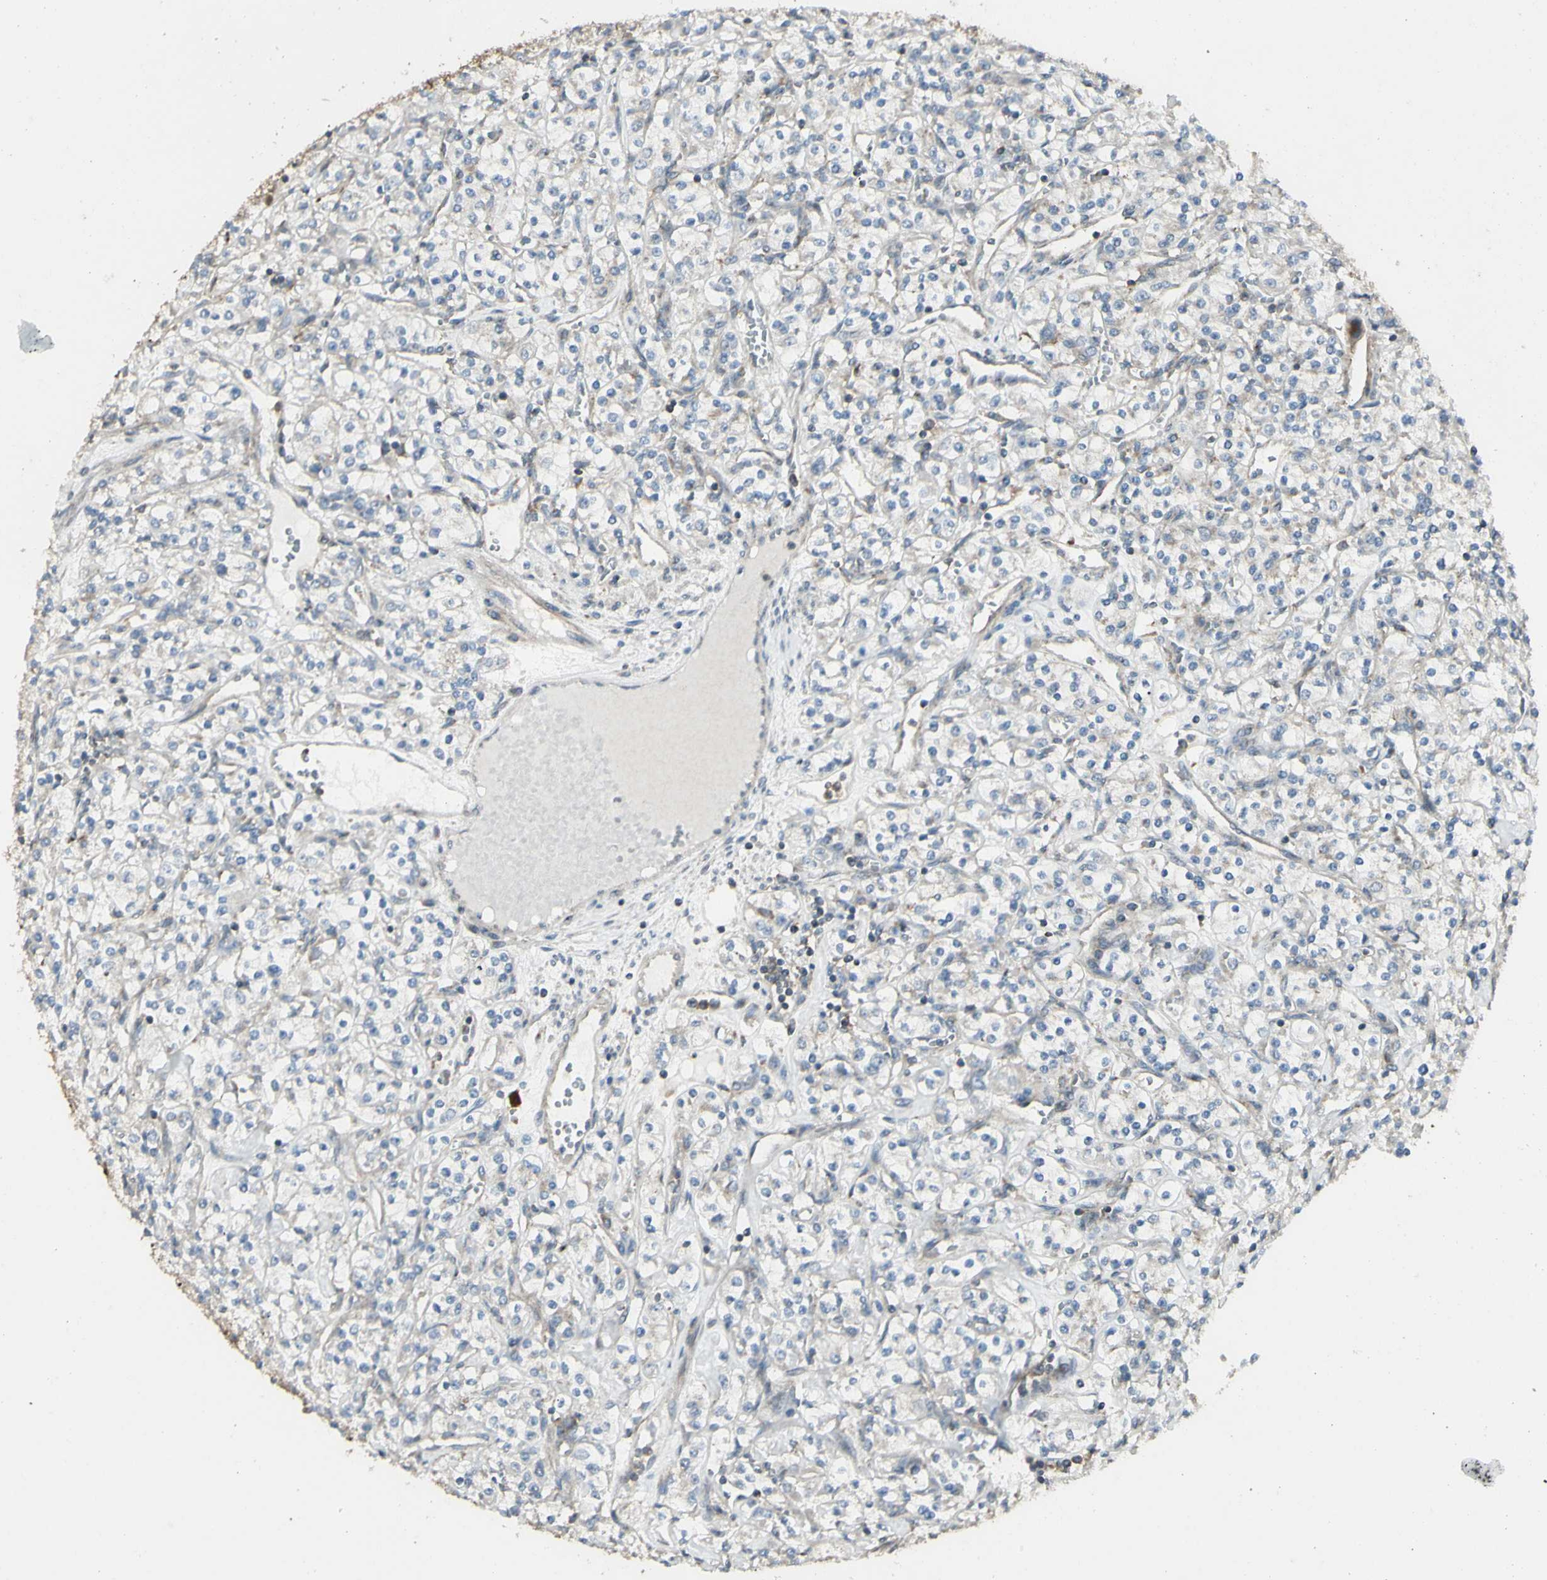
{"staining": {"intensity": "weak", "quantity": "25%-75%", "location": "cytoplasmic/membranous"}, "tissue": "renal cancer", "cell_type": "Tumor cells", "image_type": "cancer", "snomed": [{"axis": "morphology", "description": "Adenocarcinoma, NOS"}, {"axis": "topography", "description": "Kidney"}], "caption": "The image displays a brown stain indicating the presence of a protein in the cytoplasmic/membranous of tumor cells in renal cancer. (brown staining indicates protein expression, while blue staining denotes nuclei).", "gene": "NAPA", "patient": {"sex": "male", "age": 77}}